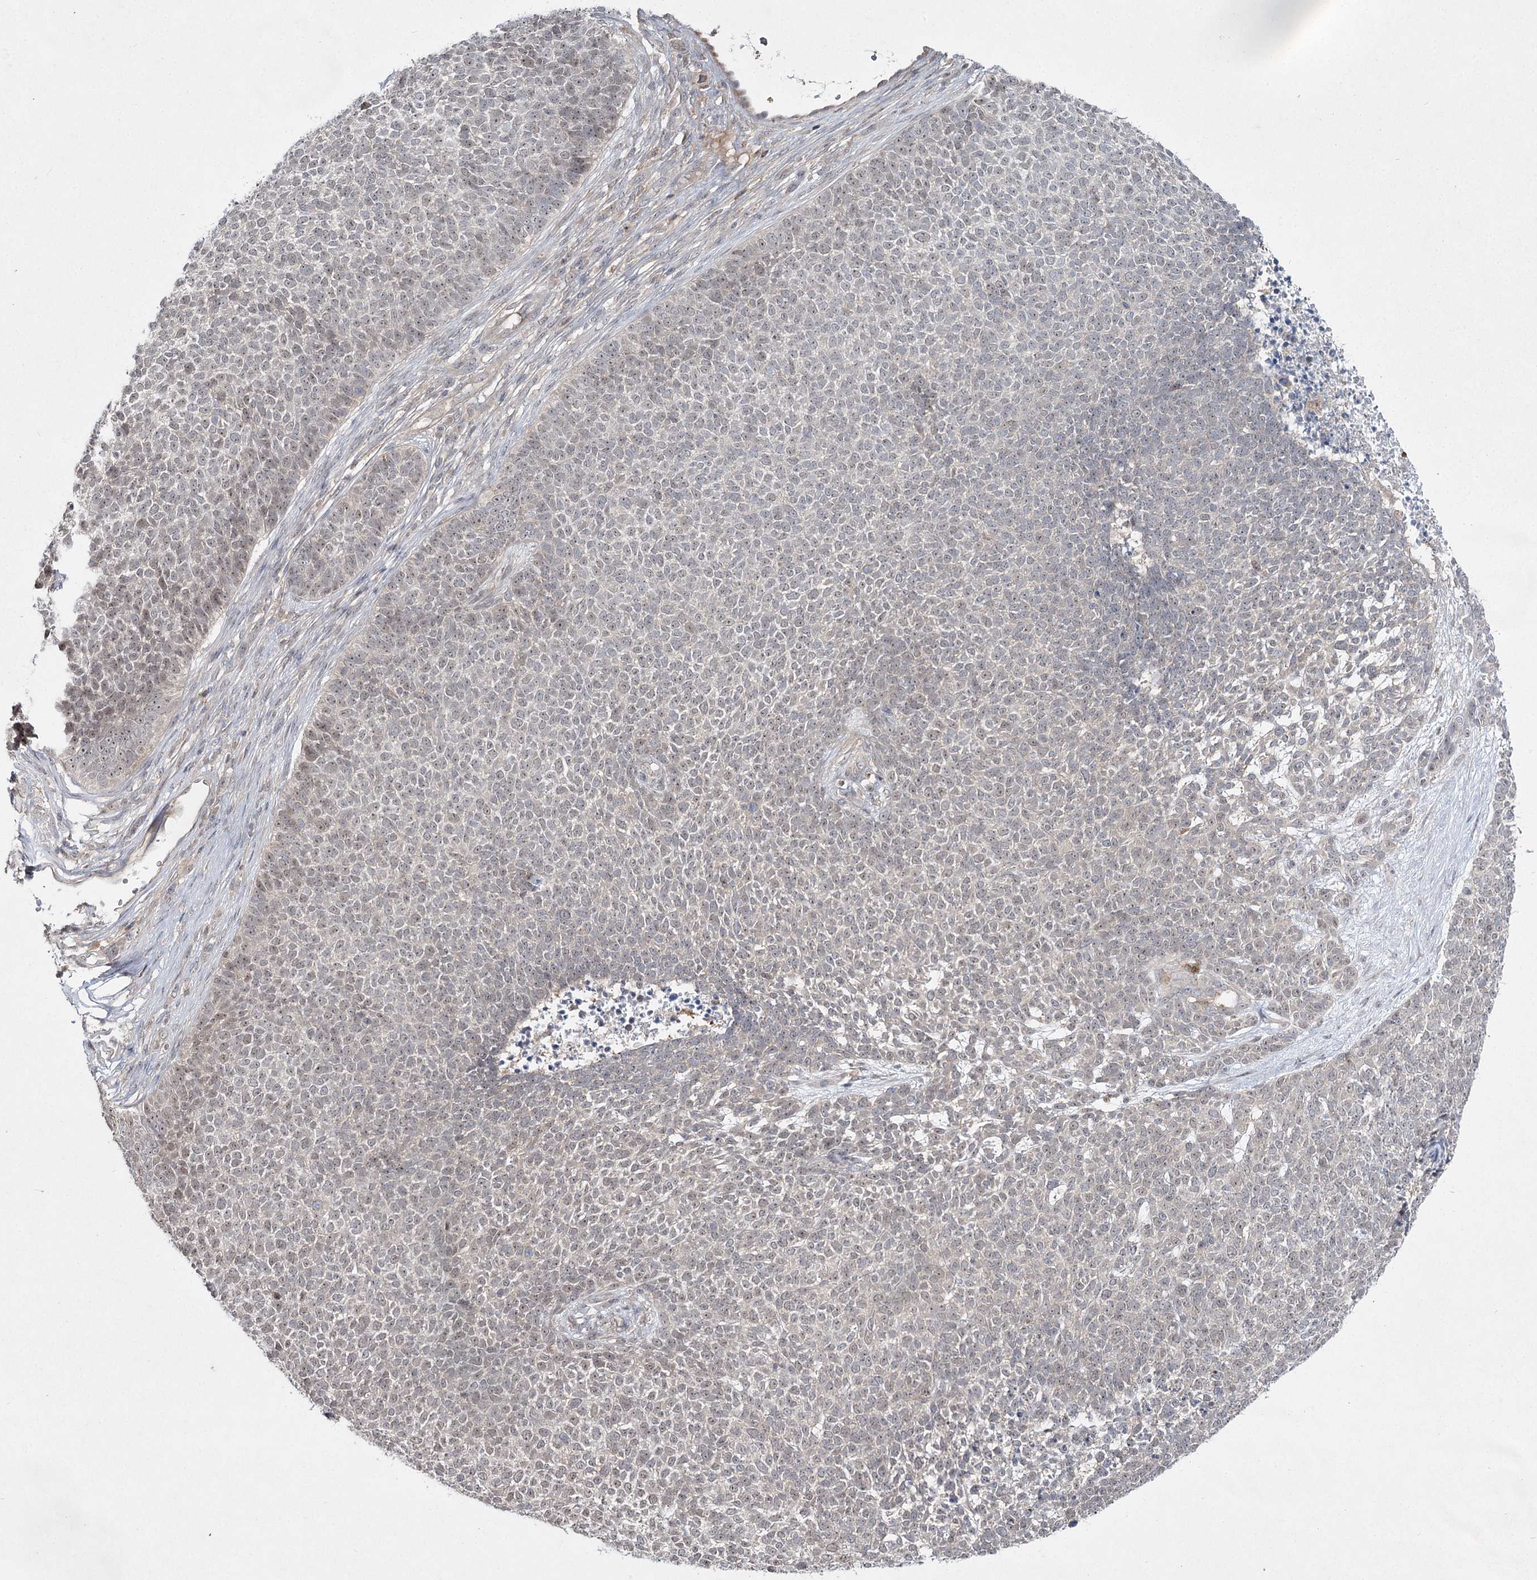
{"staining": {"intensity": "weak", "quantity": "25%-75%", "location": "nuclear"}, "tissue": "skin cancer", "cell_type": "Tumor cells", "image_type": "cancer", "snomed": [{"axis": "morphology", "description": "Basal cell carcinoma"}, {"axis": "topography", "description": "Skin"}], "caption": "A brown stain shows weak nuclear expression of a protein in skin basal cell carcinoma tumor cells.", "gene": "WDR44", "patient": {"sex": "female", "age": 84}}